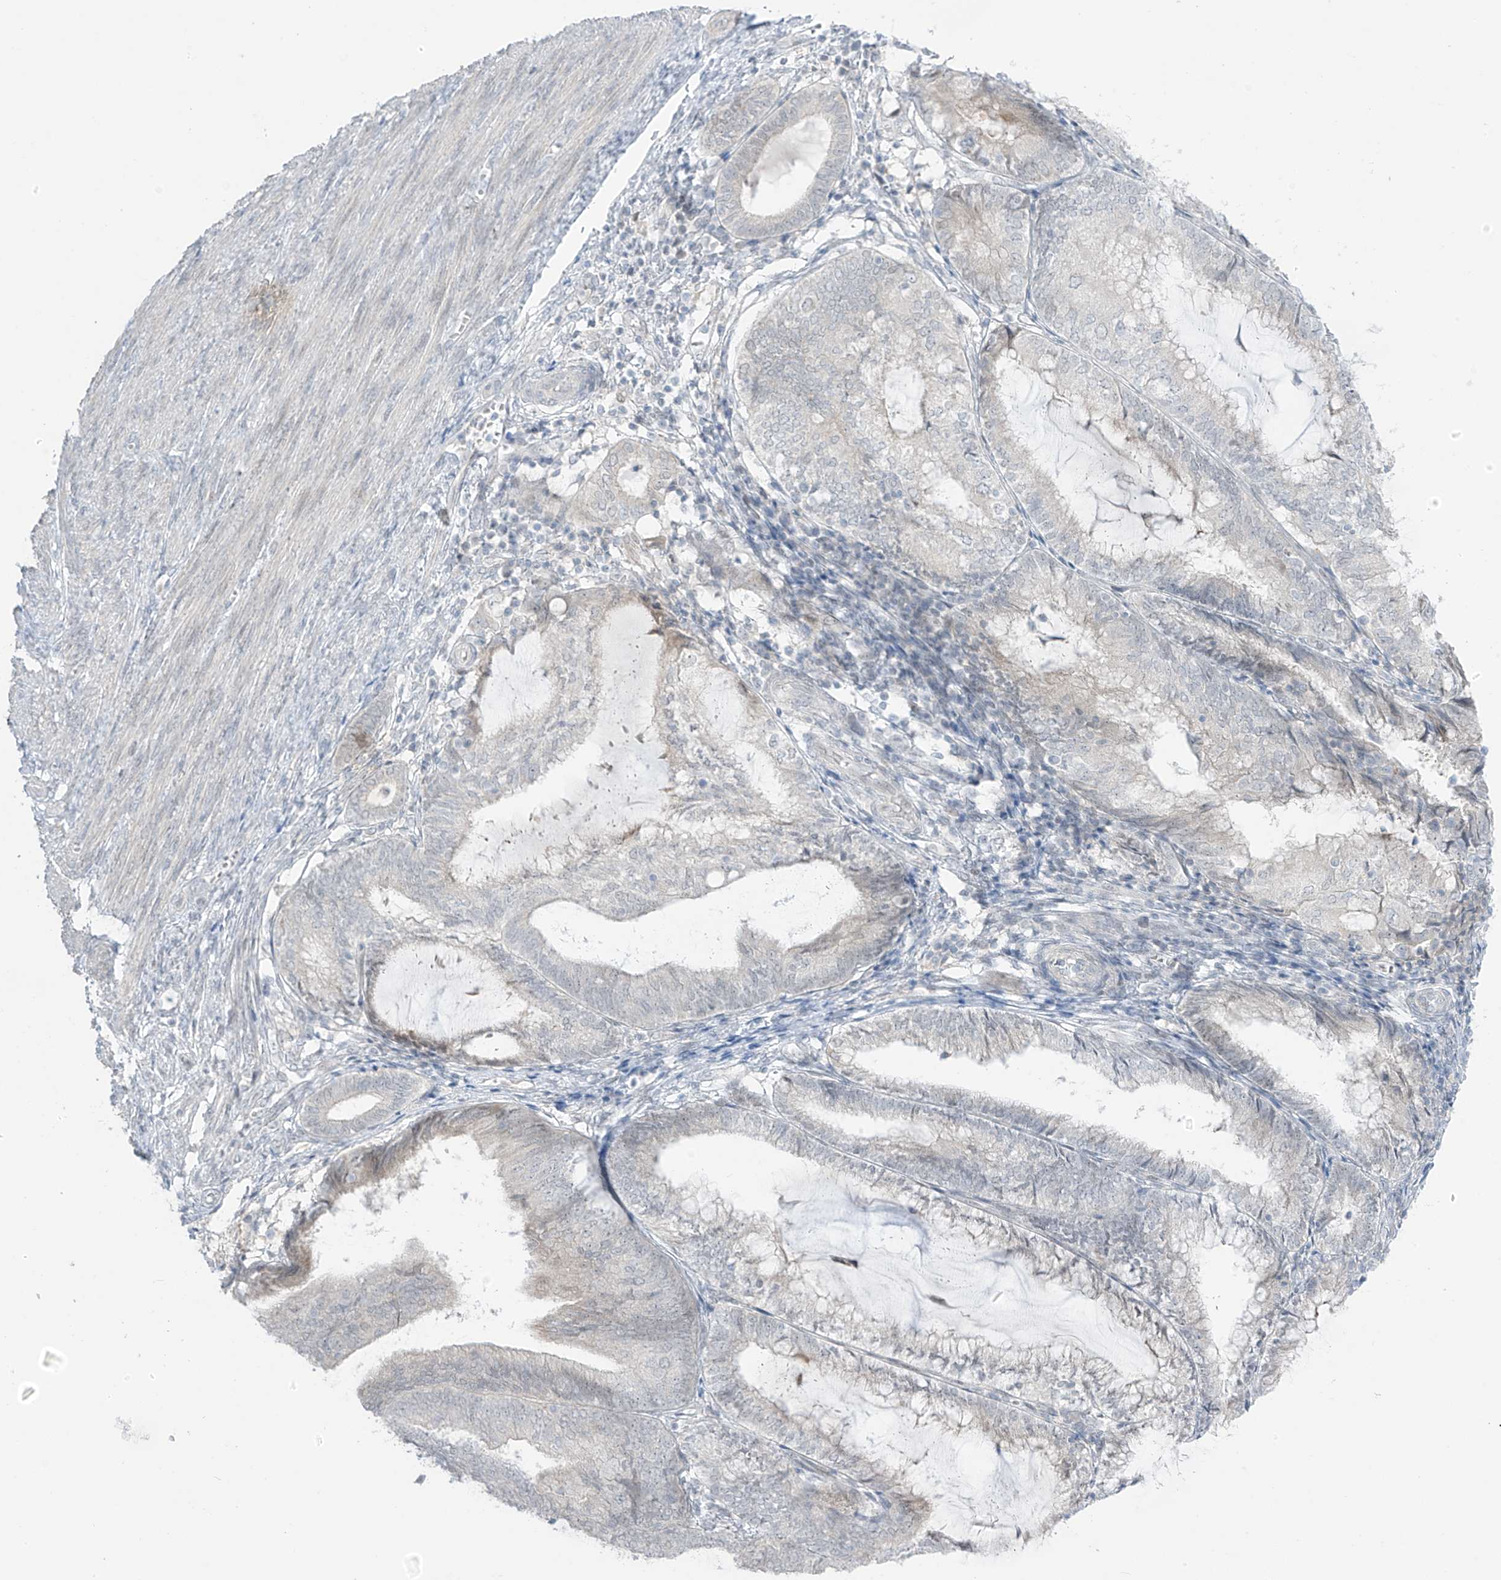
{"staining": {"intensity": "negative", "quantity": "none", "location": "none"}, "tissue": "endometrial cancer", "cell_type": "Tumor cells", "image_type": "cancer", "snomed": [{"axis": "morphology", "description": "Adenocarcinoma, NOS"}, {"axis": "topography", "description": "Endometrium"}], "caption": "Histopathology image shows no significant protein positivity in tumor cells of endometrial cancer. (DAB IHC with hematoxylin counter stain).", "gene": "ASPRV1", "patient": {"sex": "female", "age": 81}}